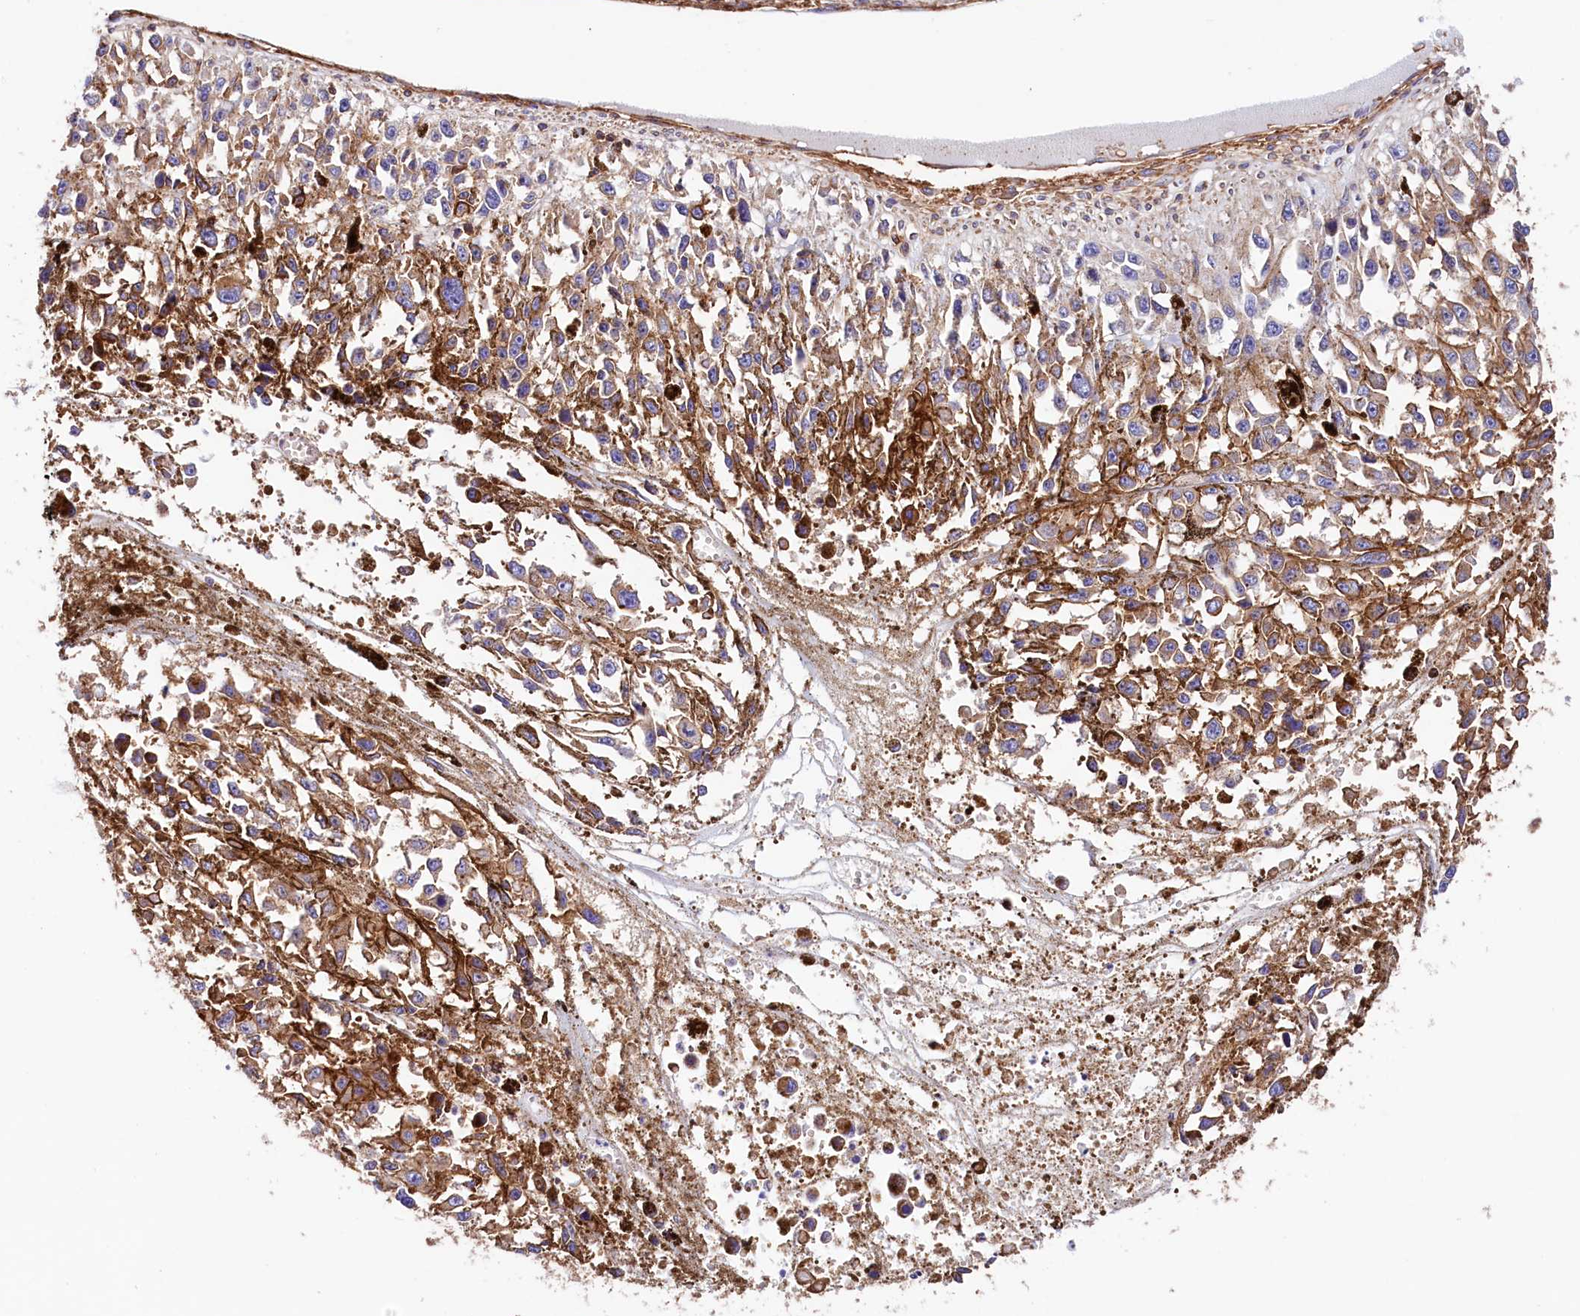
{"staining": {"intensity": "moderate", "quantity": ">75%", "location": "cytoplasmic/membranous"}, "tissue": "melanoma", "cell_type": "Tumor cells", "image_type": "cancer", "snomed": [{"axis": "morphology", "description": "Malignant melanoma, Metastatic site"}, {"axis": "topography", "description": "Lymph node"}], "caption": "Melanoma stained with a protein marker demonstrates moderate staining in tumor cells.", "gene": "ATP2B4", "patient": {"sex": "male", "age": 59}}